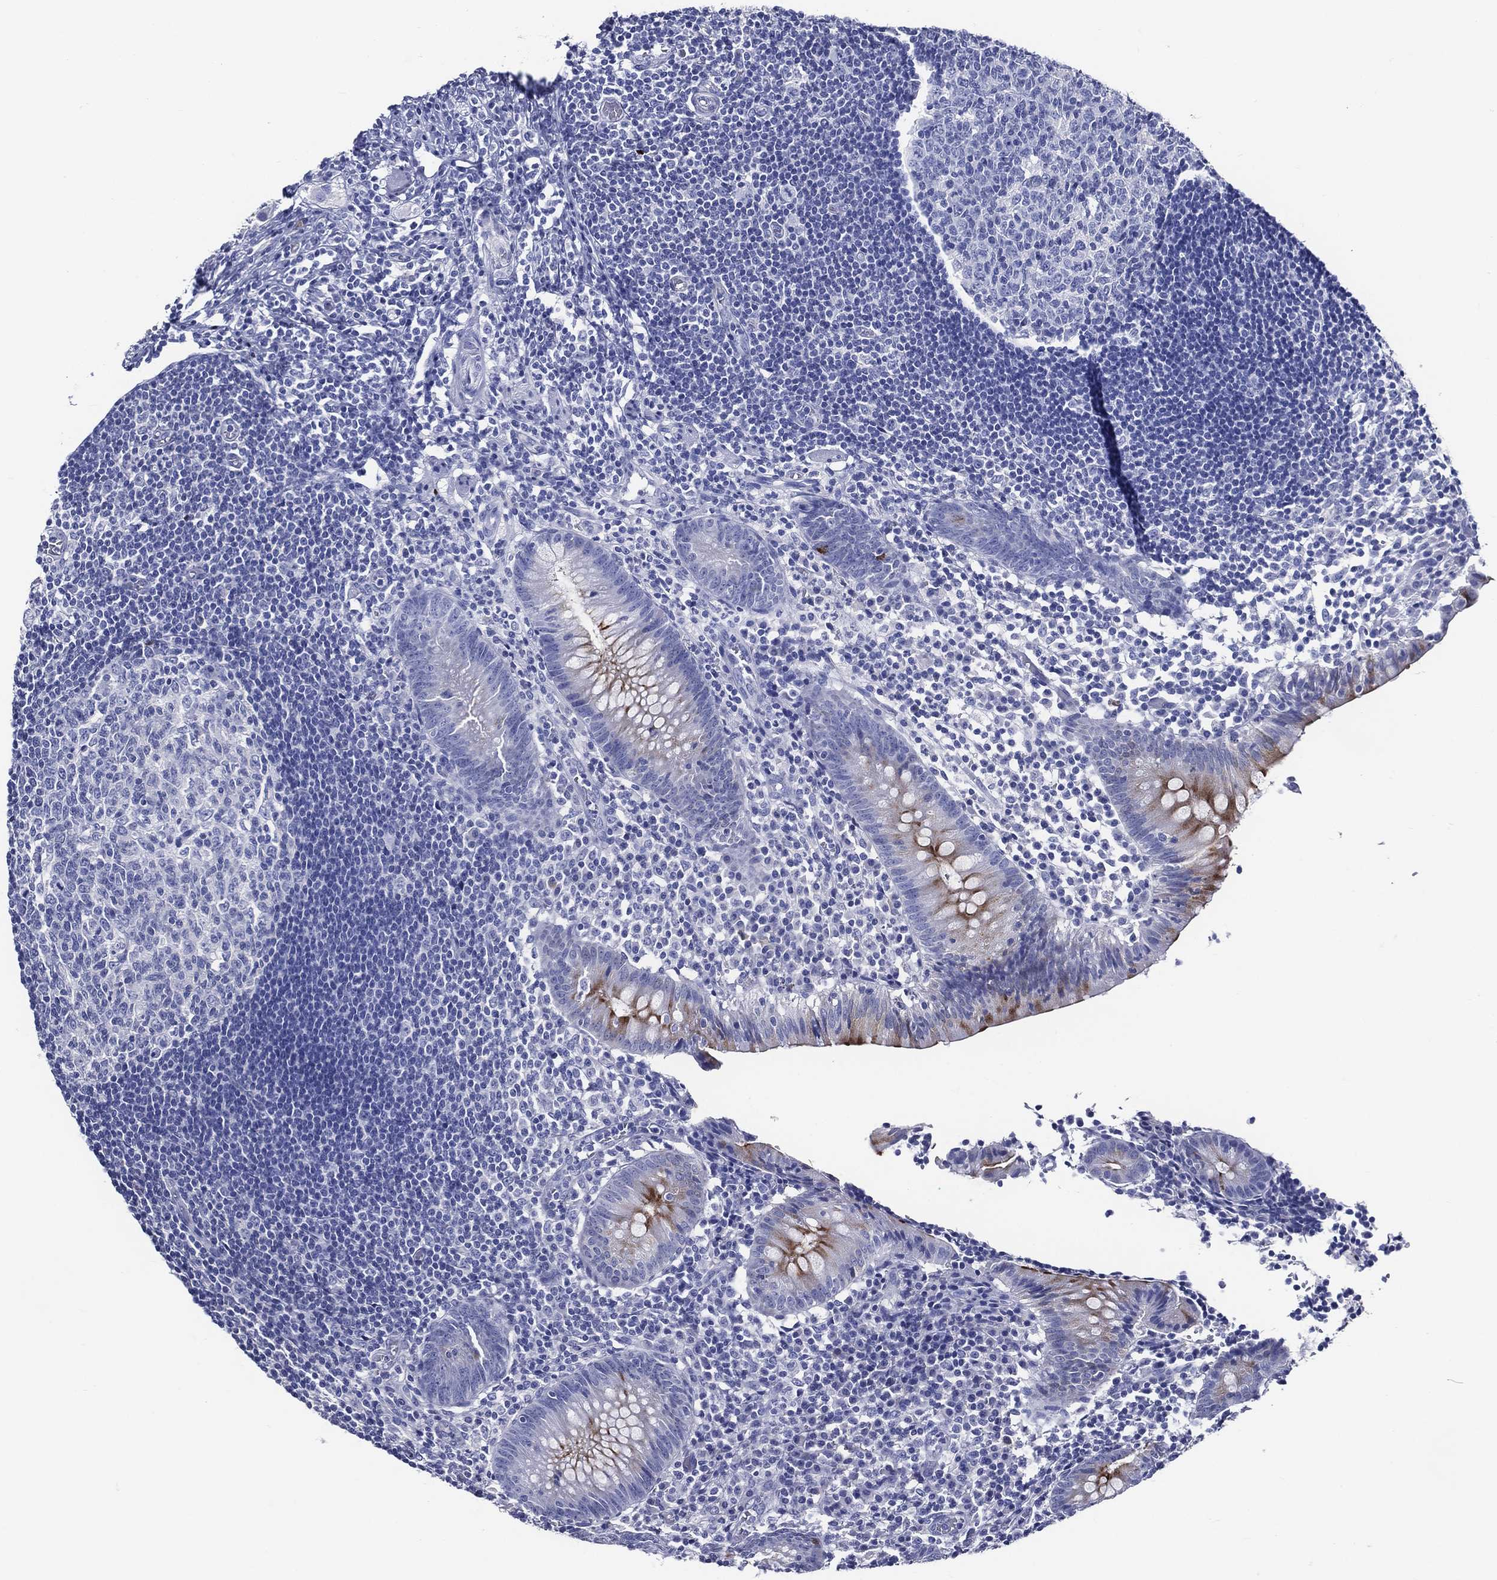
{"staining": {"intensity": "strong", "quantity": "<25%", "location": "cytoplasmic/membranous"}, "tissue": "appendix", "cell_type": "Glandular cells", "image_type": "normal", "snomed": [{"axis": "morphology", "description": "Normal tissue, NOS"}, {"axis": "topography", "description": "Appendix"}], "caption": "Appendix stained with immunohistochemistry (IHC) demonstrates strong cytoplasmic/membranous positivity in approximately <25% of glandular cells.", "gene": "ACE2", "patient": {"sex": "female", "age": 40}}